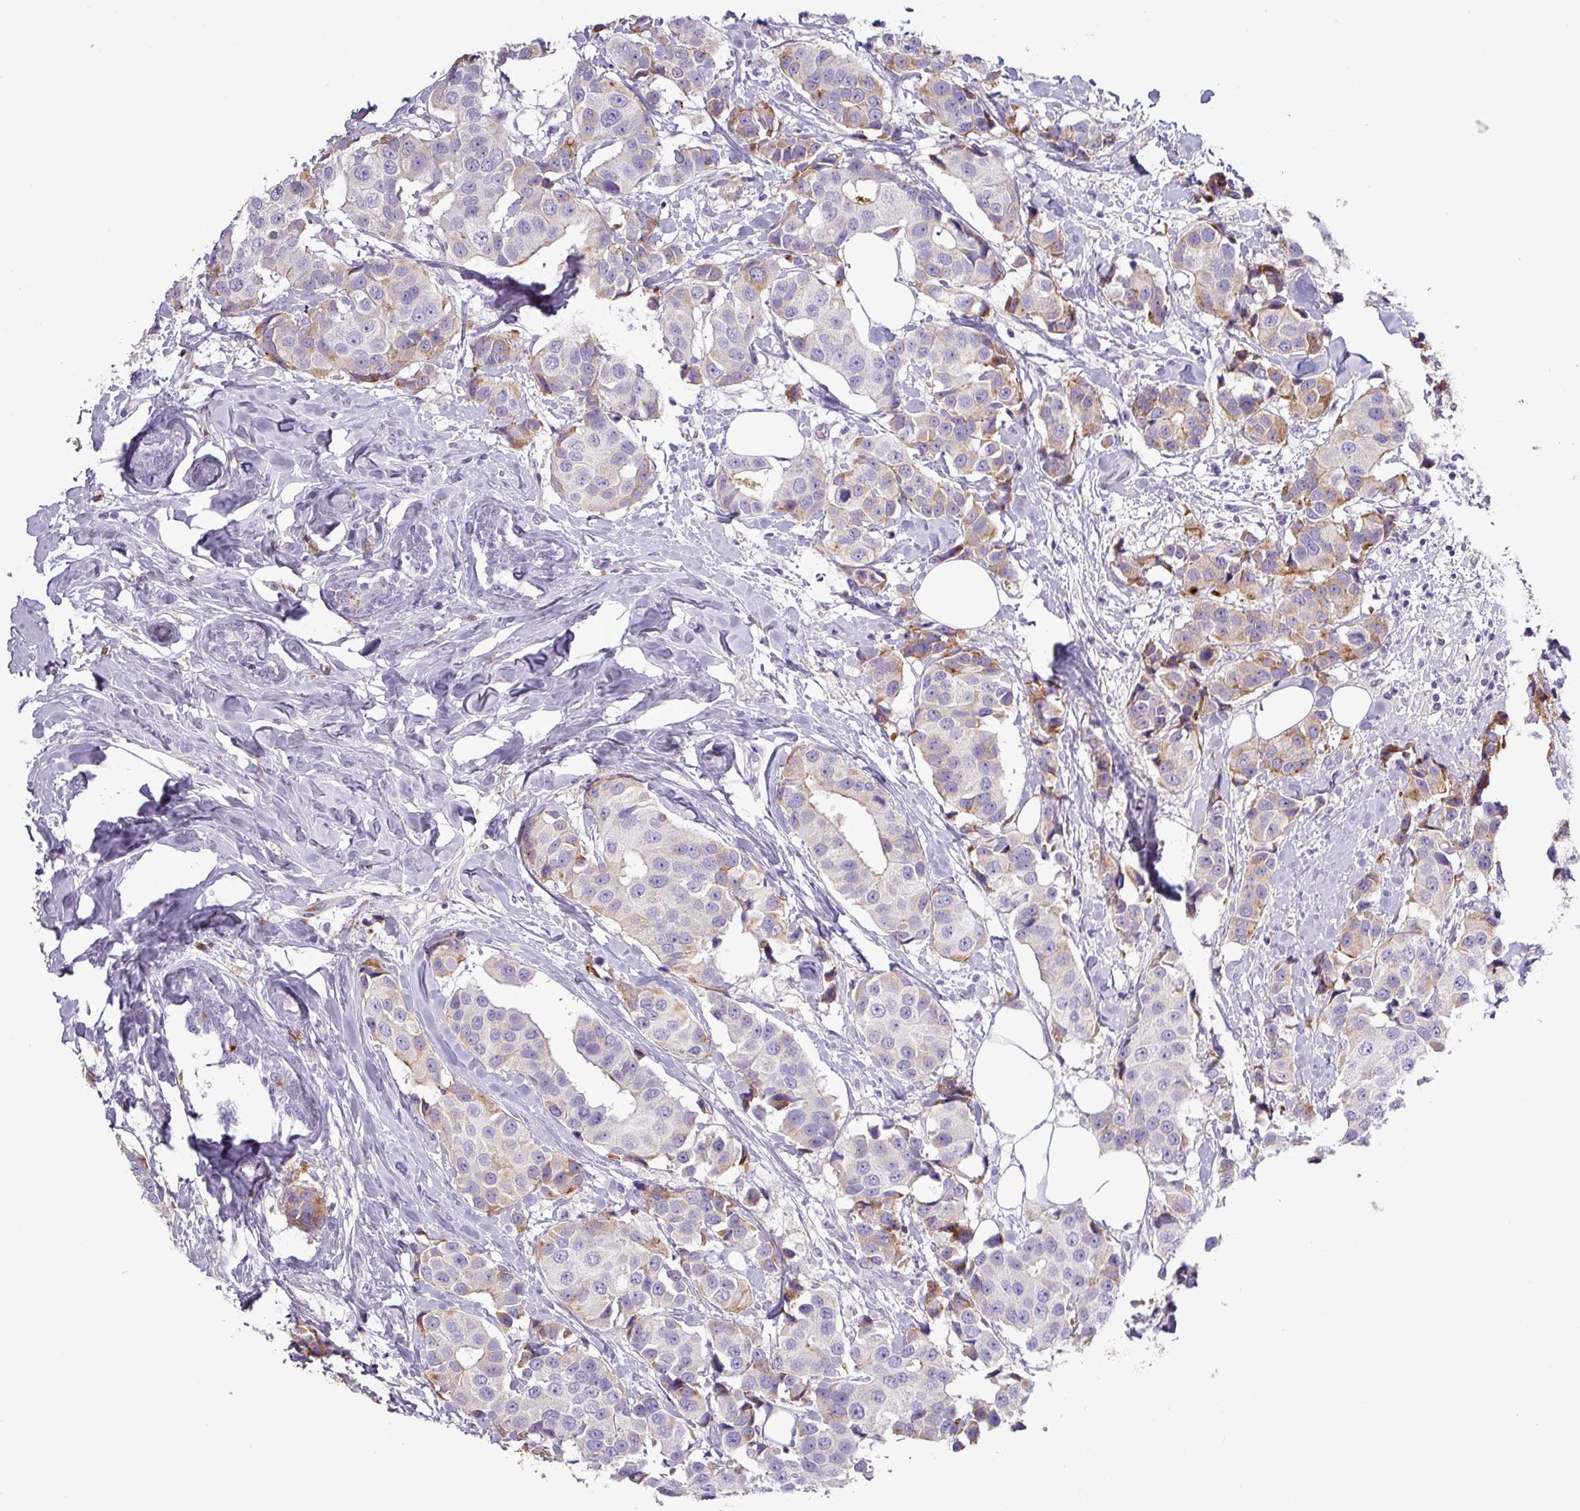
{"staining": {"intensity": "moderate", "quantity": "<25%", "location": "cytoplasmic/membranous"}, "tissue": "breast cancer", "cell_type": "Tumor cells", "image_type": "cancer", "snomed": [{"axis": "morphology", "description": "Normal tissue, NOS"}, {"axis": "morphology", "description": "Duct carcinoma"}, {"axis": "topography", "description": "Breast"}], "caption": "A photomicrograph of intraductal carcinoma (breast) stained for a protein reveals moderate cytoplasmic/membranous brown staining in tumor cells. (Brightfield microscopy of DAB IHC at high magnification).", "gene": "C4B", "patient": {"sex": "female", "age": 39}}